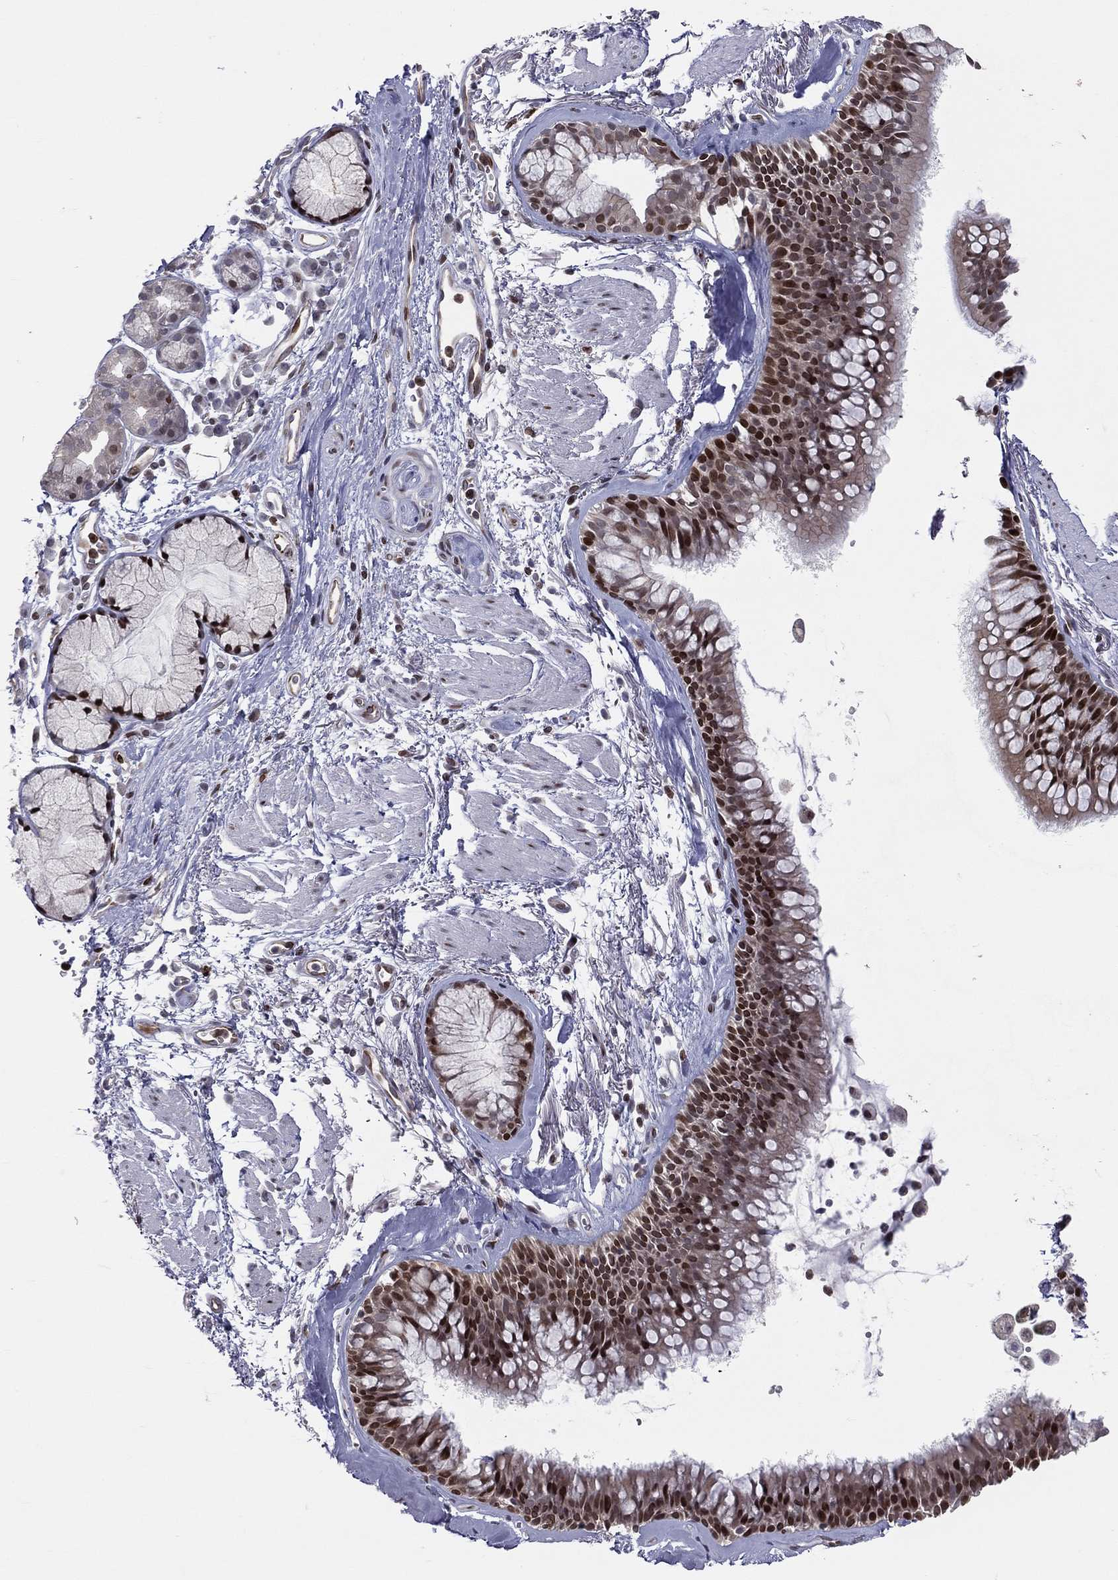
{"staining": {"intensity": "strong", "quantity": "25%-75%", "location": "nuclear"}, "tissue": "bronchus", "cell_type": "Respiratory epithelial cells", "image_type": "normal", "snomed": [{"axis": "morphology", "description": "Normal tissue, NOS"}, {"axis": "morphology", "description": "Squamous cell carcinoma, NOS"}, {"axis": "topography", "description": "Cartilage tissue"}, {"axis": "topography", "description": "Bronchus"}], "caption": "Protein positivity by immunohistochemistry shows strong nuclear staining in about 25%-75% of respiratory epithelial cells in benign bronchus. (DAB = brown stain, brightfield microscopy at high magnification).", "gene": "DBF4B", "patient": {"sex": "male", "age": 72}}